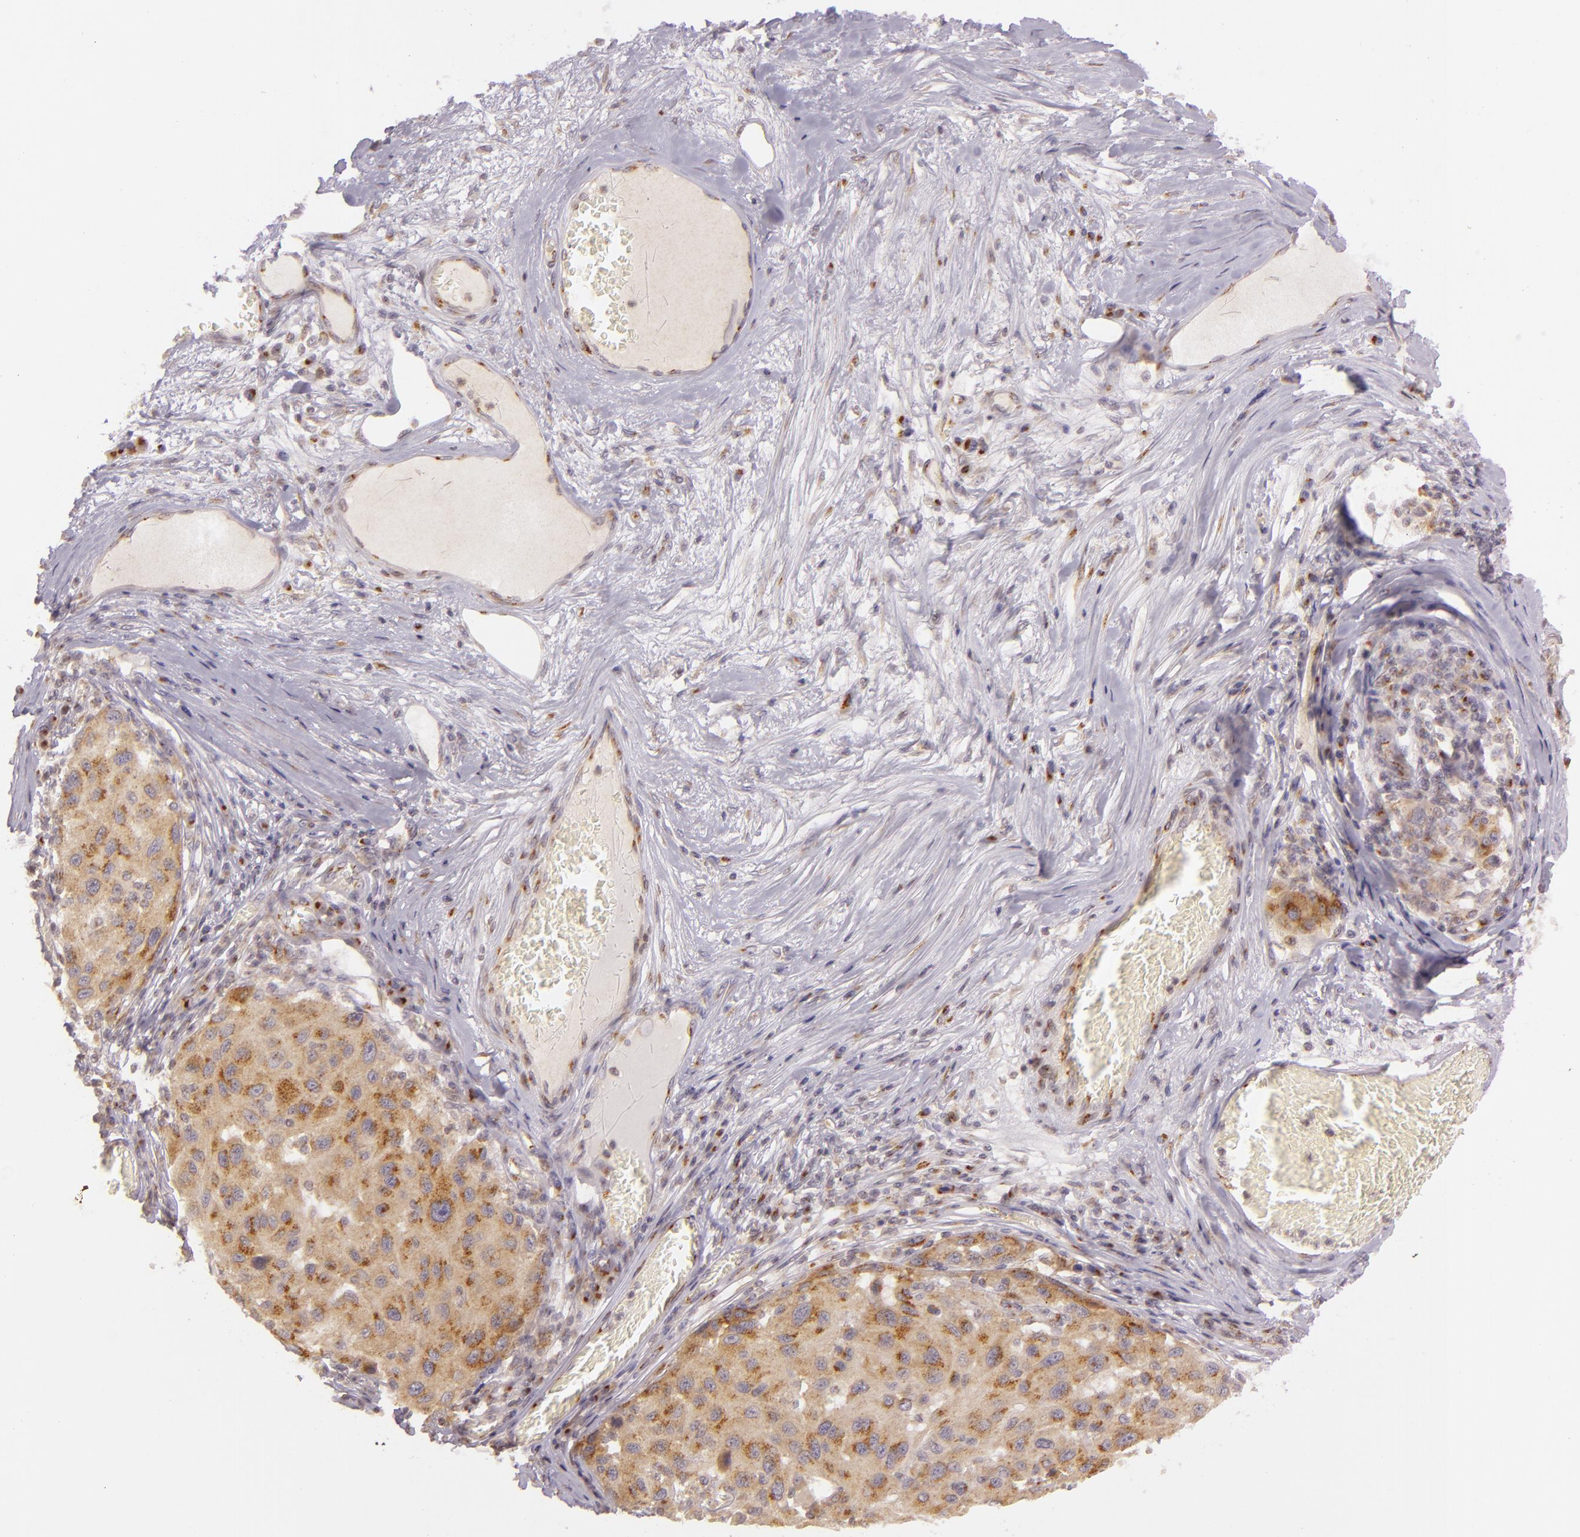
{"staining": {"intensity": "moderate", "quantity": ">75%", "location": "cytoplasmic/membranous"}, "tissue": "melanoma", "cell_type": "Tumor cells", "image_type": "cancer", "snomed": [{"axis": "morphology", "description": "Malignant melanoma, NOS"}, {"axis": "topography", "description": "Skin"}], "caption": "This image displays immunohistochemistry staining of melanoma, with medium moderate cytoplasmic/membranous staining in approximately >75% of tumor cells.", "gene": "LGMN", "patient": {"sex": "female", "age": 77}}